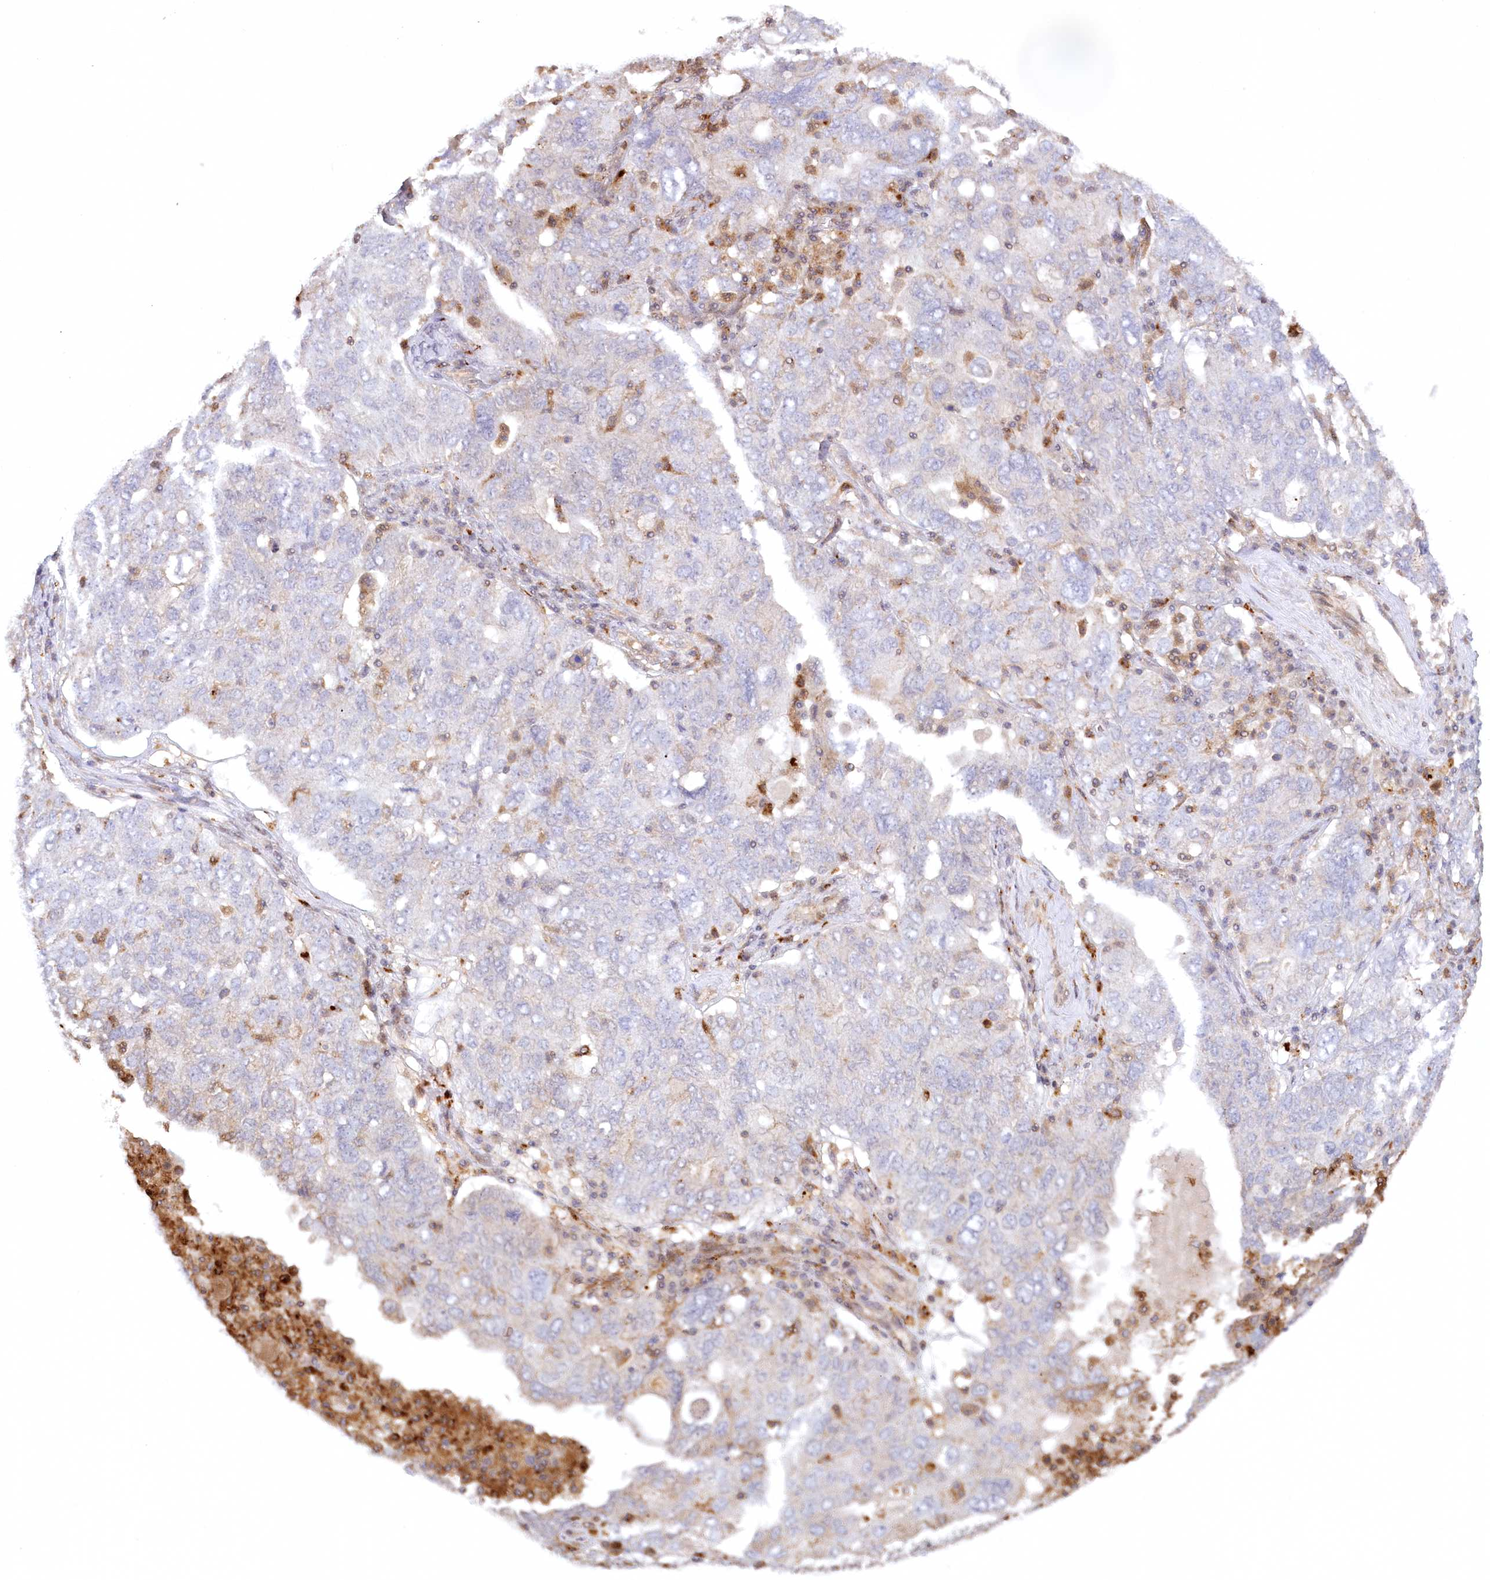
{"staining": {"intensity": "negative", "quantity": "none", "location": "none"}, "tissue": "ovarian cancer", "cell_type": "Tumor cells", "image_type": "cancer", "snomed": [{"axis": "morphology", "description": "Carcinoma, endometroid"}, {"axis": "topography", "description": "Ovary"}], "caption": "Tumor cells are negative for brown protein staining in ovarian endometroid carcinoma.", "gene": "GBE1", "patient": {"sex": "female", "age": 62}}